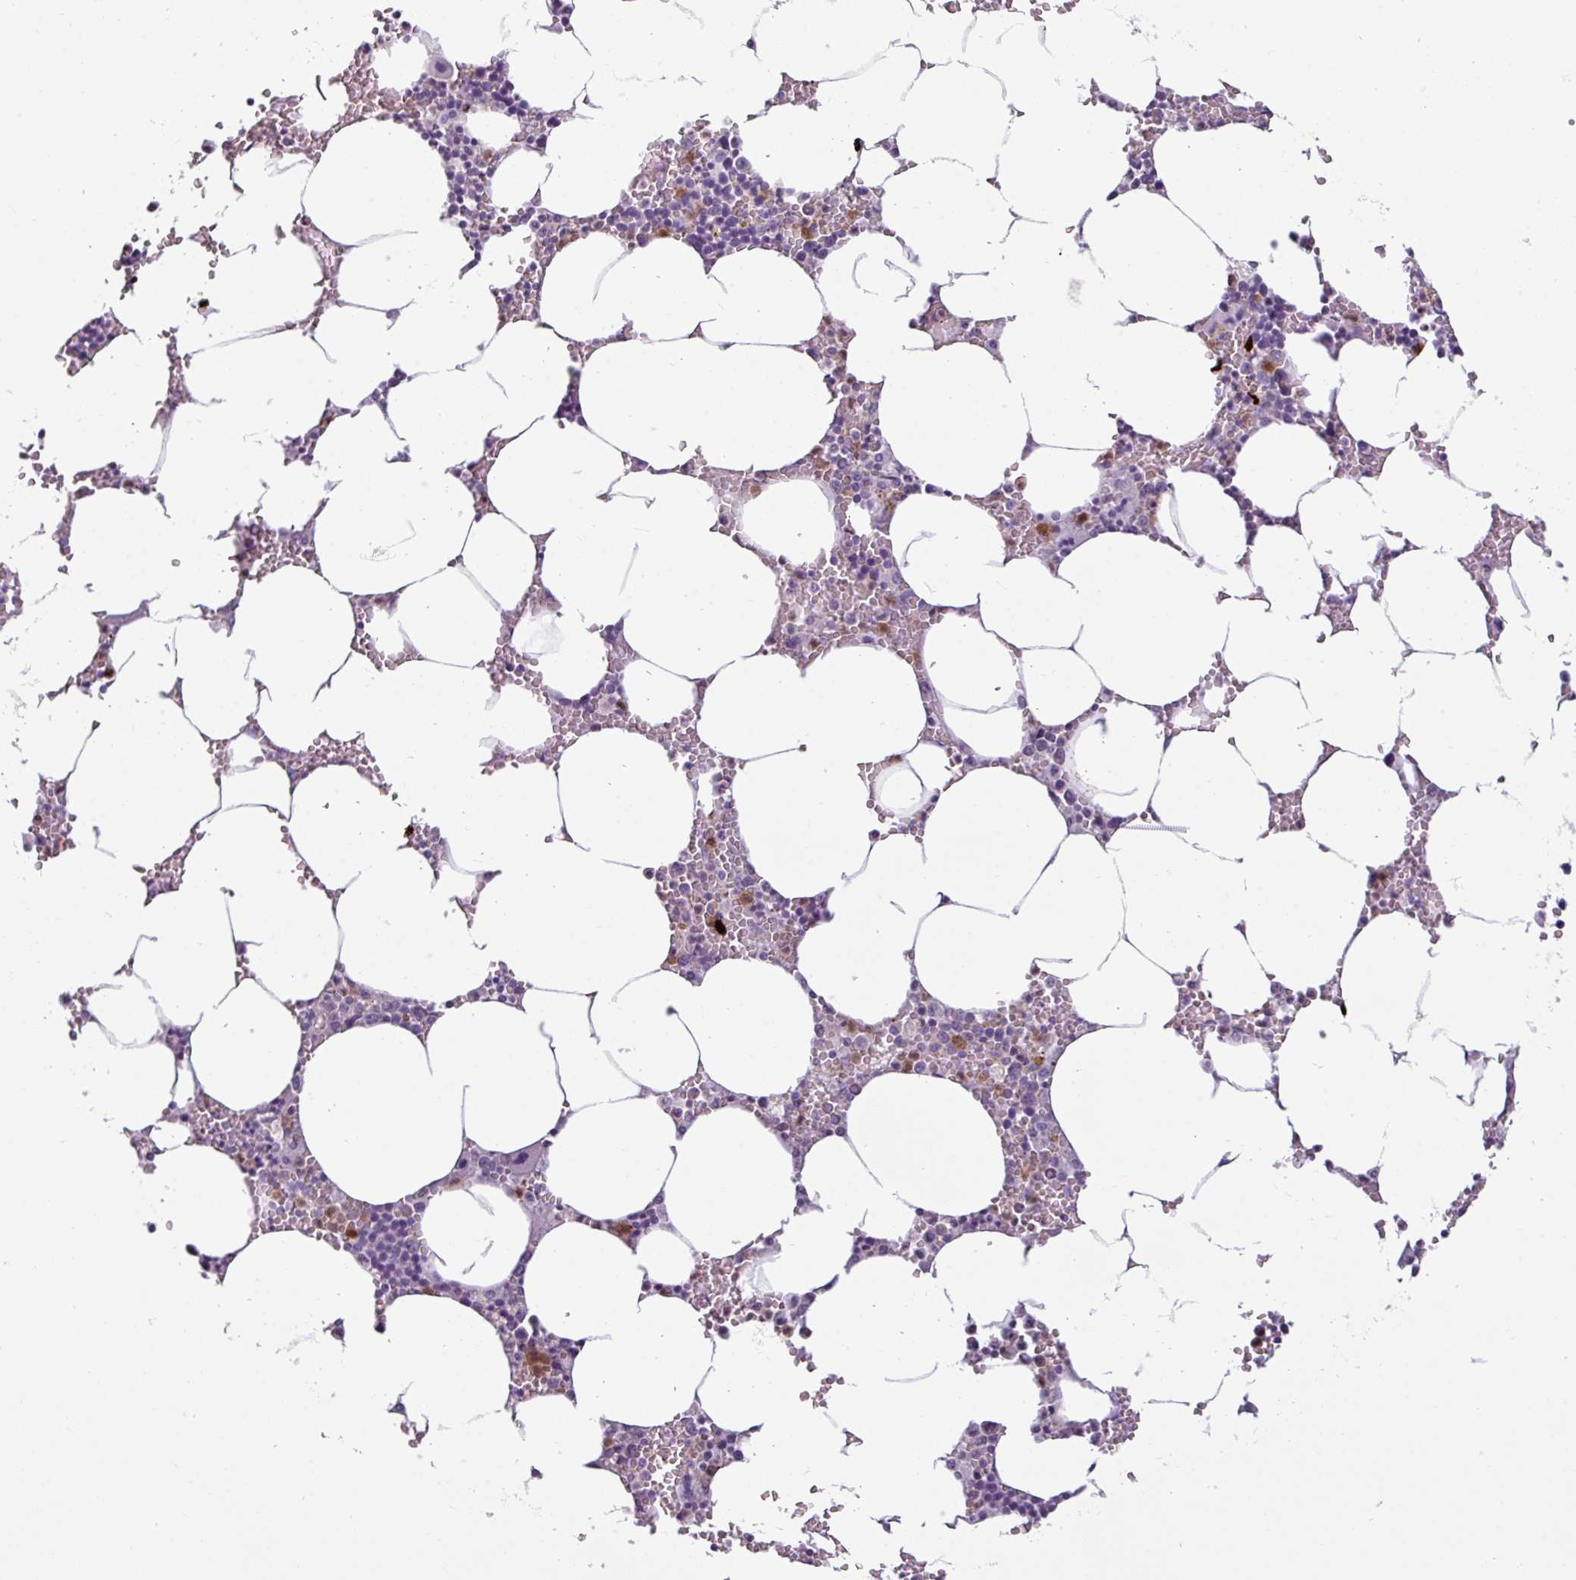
{"staining": {"intensity": "strong", "quantity": "<25%", "location": "cytoplasmic/membranous"}, "tissue": "bone marrow", "cell_type": "Hematopoietic cells", "image_type": "normal", "snomed": [{"axis": "morphology", "description": "Normal tissue, NOS"}, {"axis": "topography", "description": "Bone marrow"}], "caption": "Protein expression analysis of benign bone marrow displays strong cytoplasmic/membranous expression in approximately <25% of hematopoietic cells. (brown staining indicates protein expression, while blue staining denotes nuclei).", "gene": "TRIM39", "patient": {"sex": "male", "age": 70}}